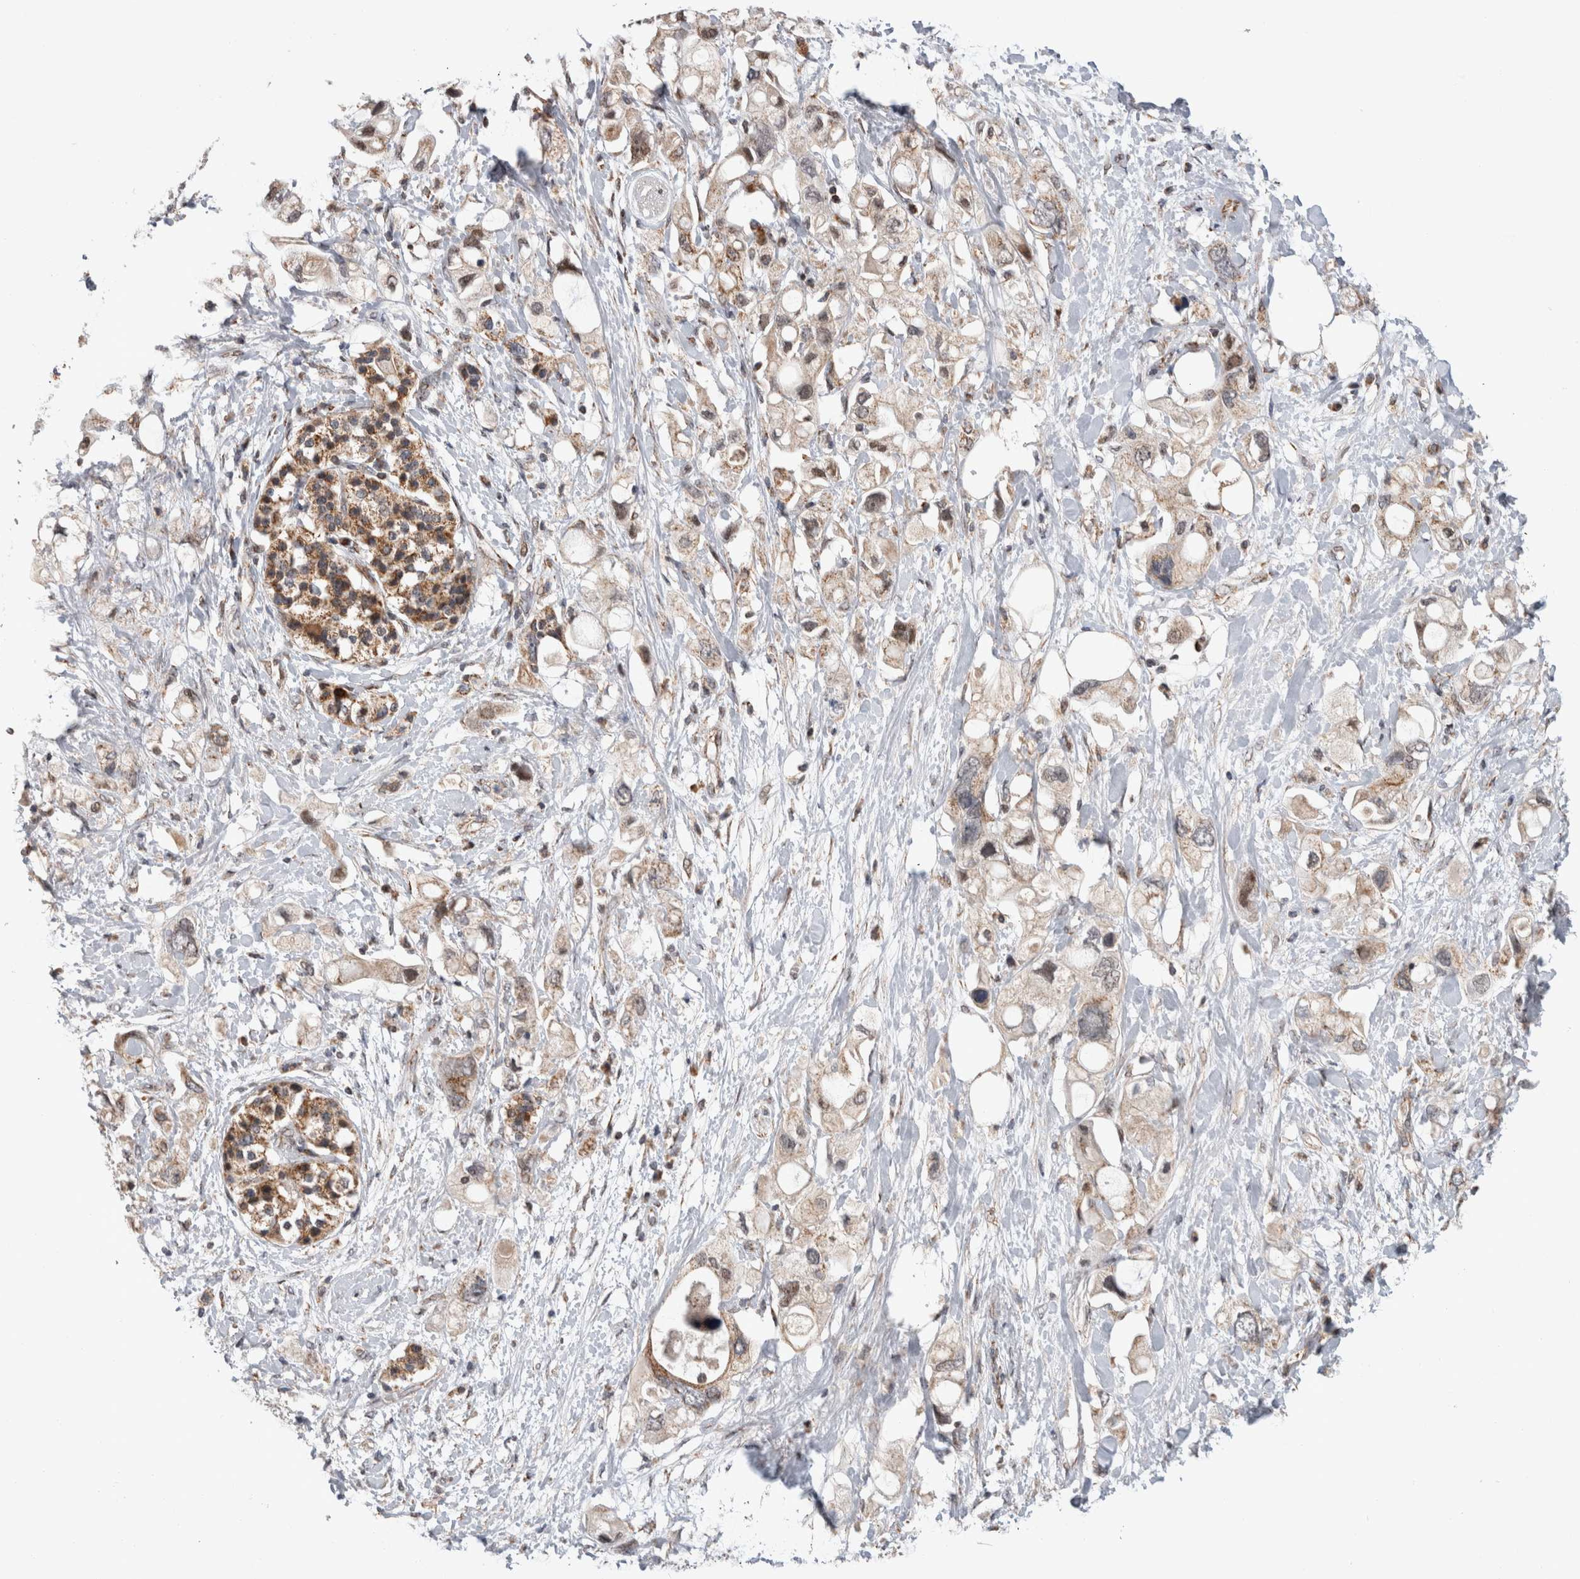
{"staining": {"intensity": "weak", "quantity": ">75%", "location": "cytoplasmic/membranous,nuclear"}, "tissue": "pancreatic cancer", "cell_type": "Tumor cells", "image_type": "cancer", "snomed": [{"axis": "morphology", "description": "Adenocarcinoma, NOS"}, {"axis": "topography", "description": "Pancreas"}], "caption": "Pancreatic adenocarcinoma stained for a protein demonstrates weak cytoplasmic/membranous and nuclear positivity in tumor cells. Nuclei are stained in blue.", "gene": "MRPL37", "patient": {"sex": "female", "age": 56}}